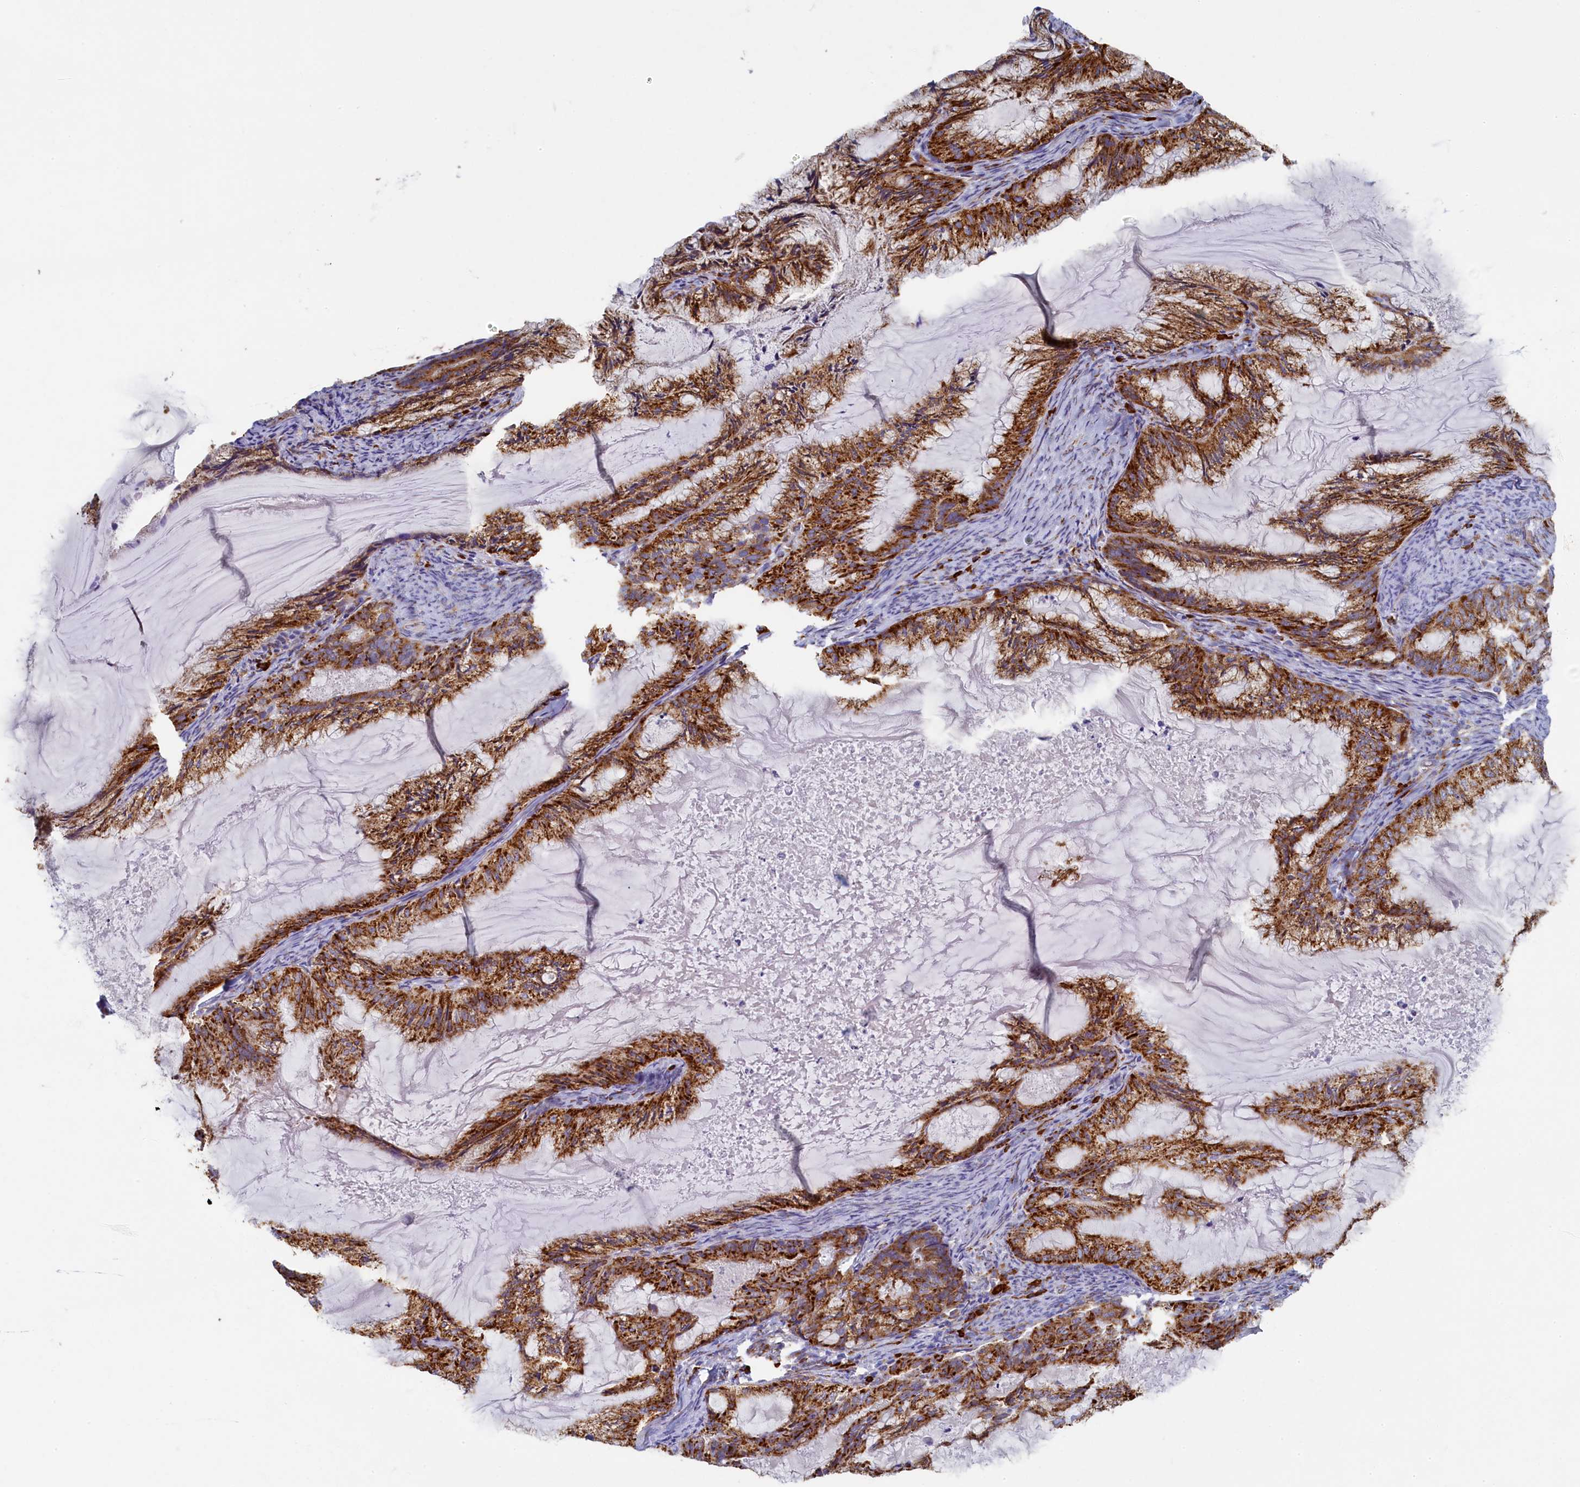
{"staining": {"intensity": "strong", "quantity": ">75%", "location": "cytoplasmic/membranous"}, "tissue": "endometrial cancer", "cell_type": "Tumor cells", "image_type": "cancer", "snomed": [{"axis": "morphology", "description": "Adenocarcinoma, NOS"}, {"axis": "topography", "description": "Endometrium"}], "caption": "This is an image of immunohistochemistry staining of endometrial cancer (adenocarcinoma), which shows strong positivity in the cytoplasmic/membranous of tumor cells.", "gene": "TMEM18", "patient": {"sex": "female", "age": 86}}